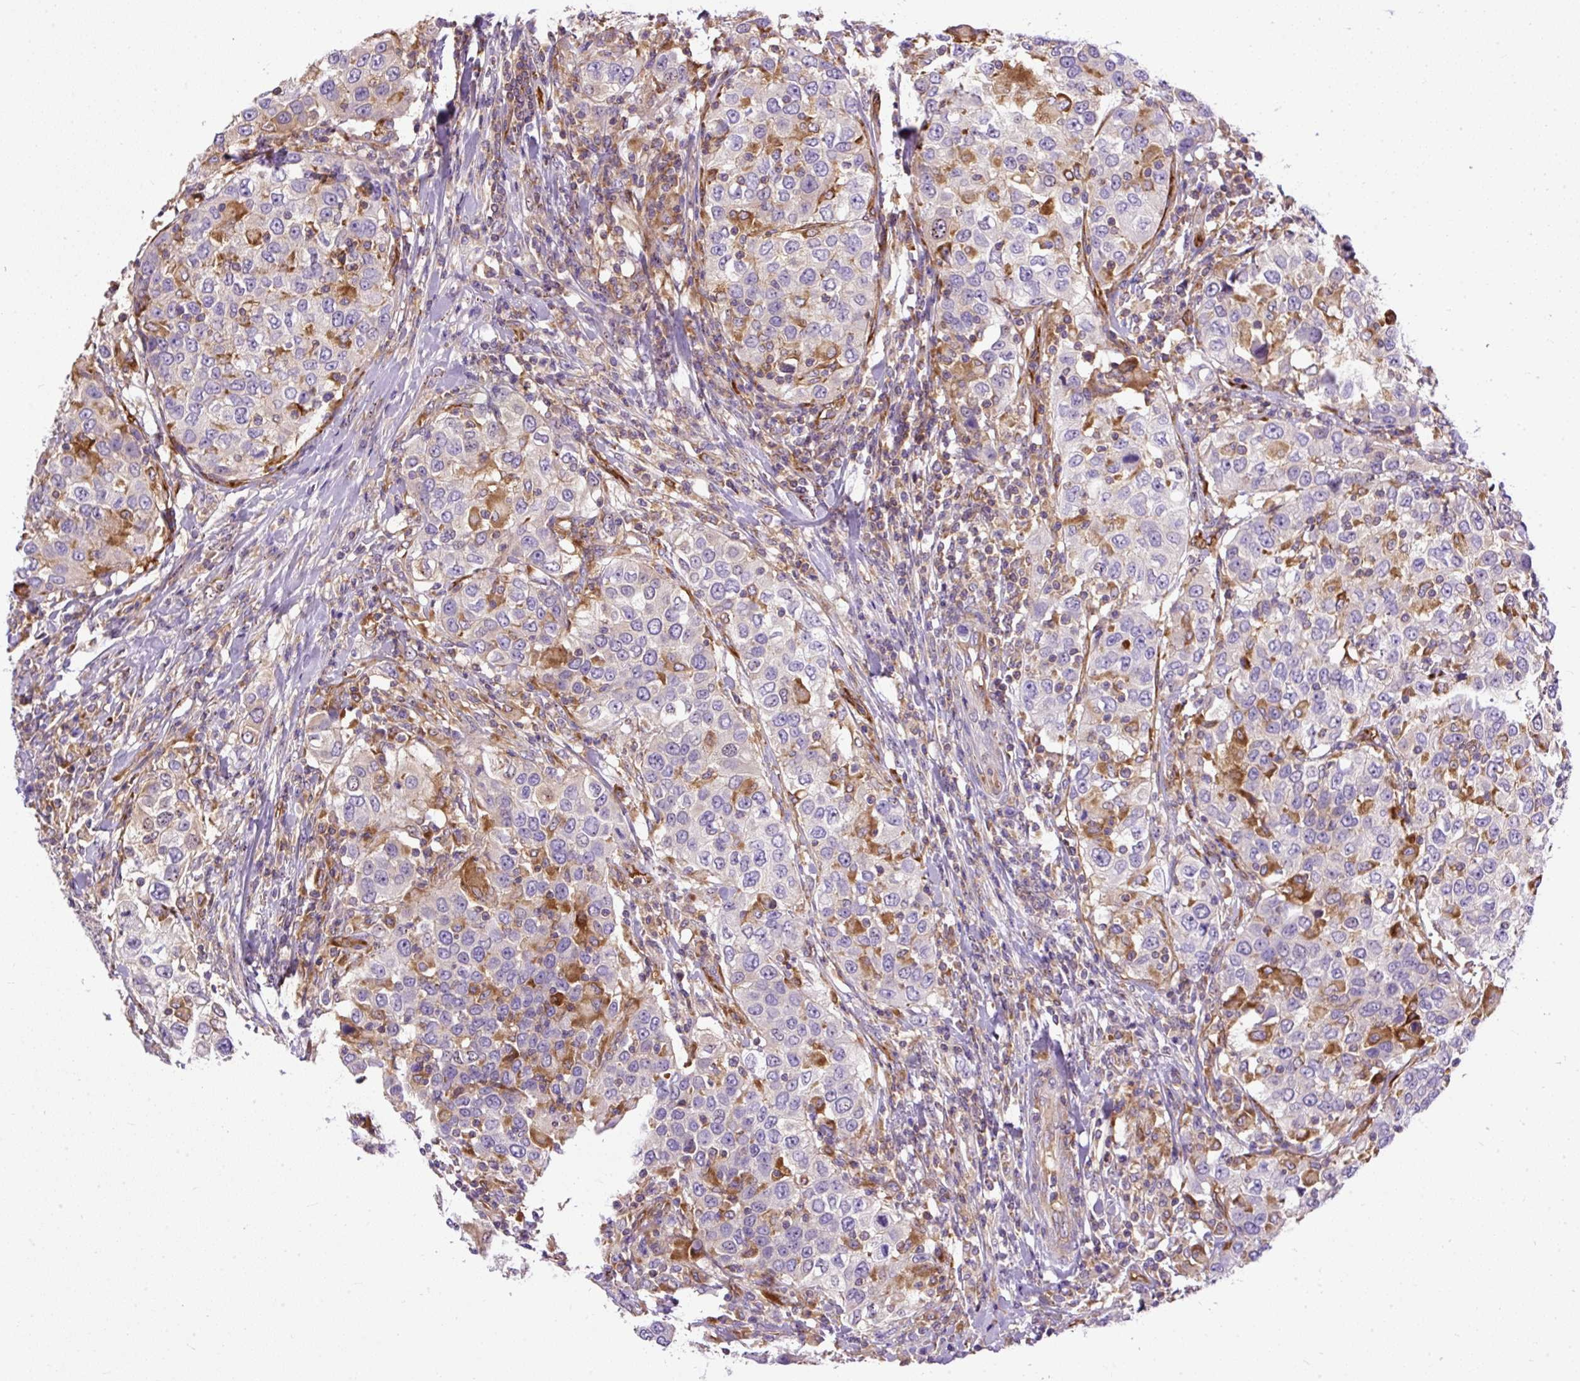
{"staining": {"intensity": "negative", "quantity": "none", "location": "none"}, "tissue": "urothelial cancer", "cell_type": "Tumor cells", "image_type": "cancer", "snomed": [{"axis": "morphology", "description": "Urothelial carcinoma, High grade"}, {"axis": "topography", "description": "Urinary bladder"}], "caption": "Photomicrograph shows no significant protein expression in tumor cells of high-grade urothelial carcinoma.", "gene": "MAP1S", "patient": {"sex": "female", "age": 80}}